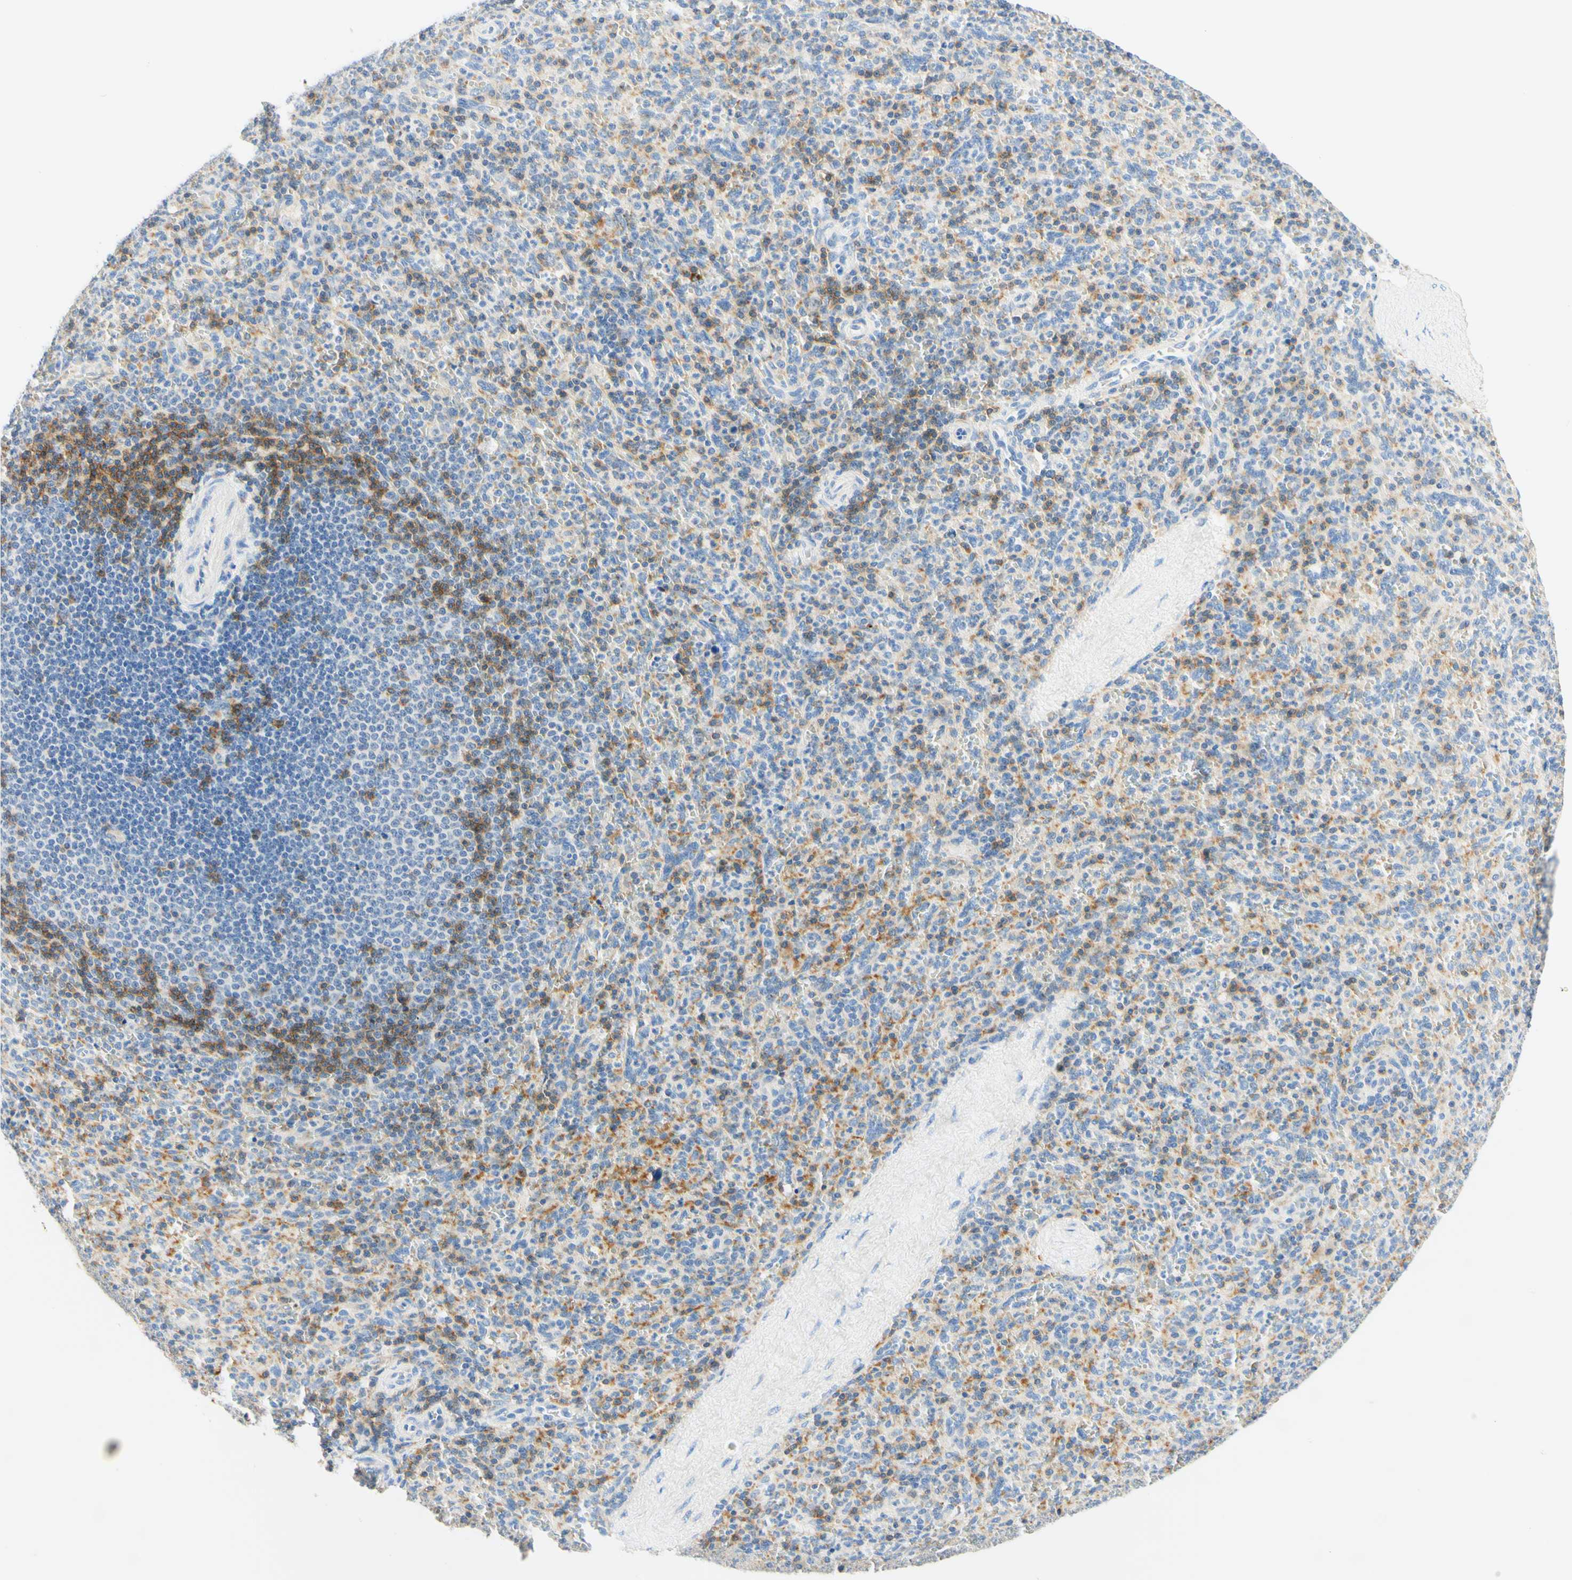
{"staining": {"intensity": "moderate", "quantity": "<25%", "location": "cytoplasmic/membranous"}, "tissue": "spleen", "cell_type": "Cells in red pulp", "image_type": "normal", "snomed": [{"axis": "morphology", "description": "Normal tissue, NOS"}, {"axis": "topography", "description": "Spleen"}], "caption": "Protein expression analysis of benign human spleen reveals moderate cytoplasmic/membranous expression in approximately <25% of cells in red pulp.", "gene": "LAT", "patient": {"sex": "male", "age": 36}}